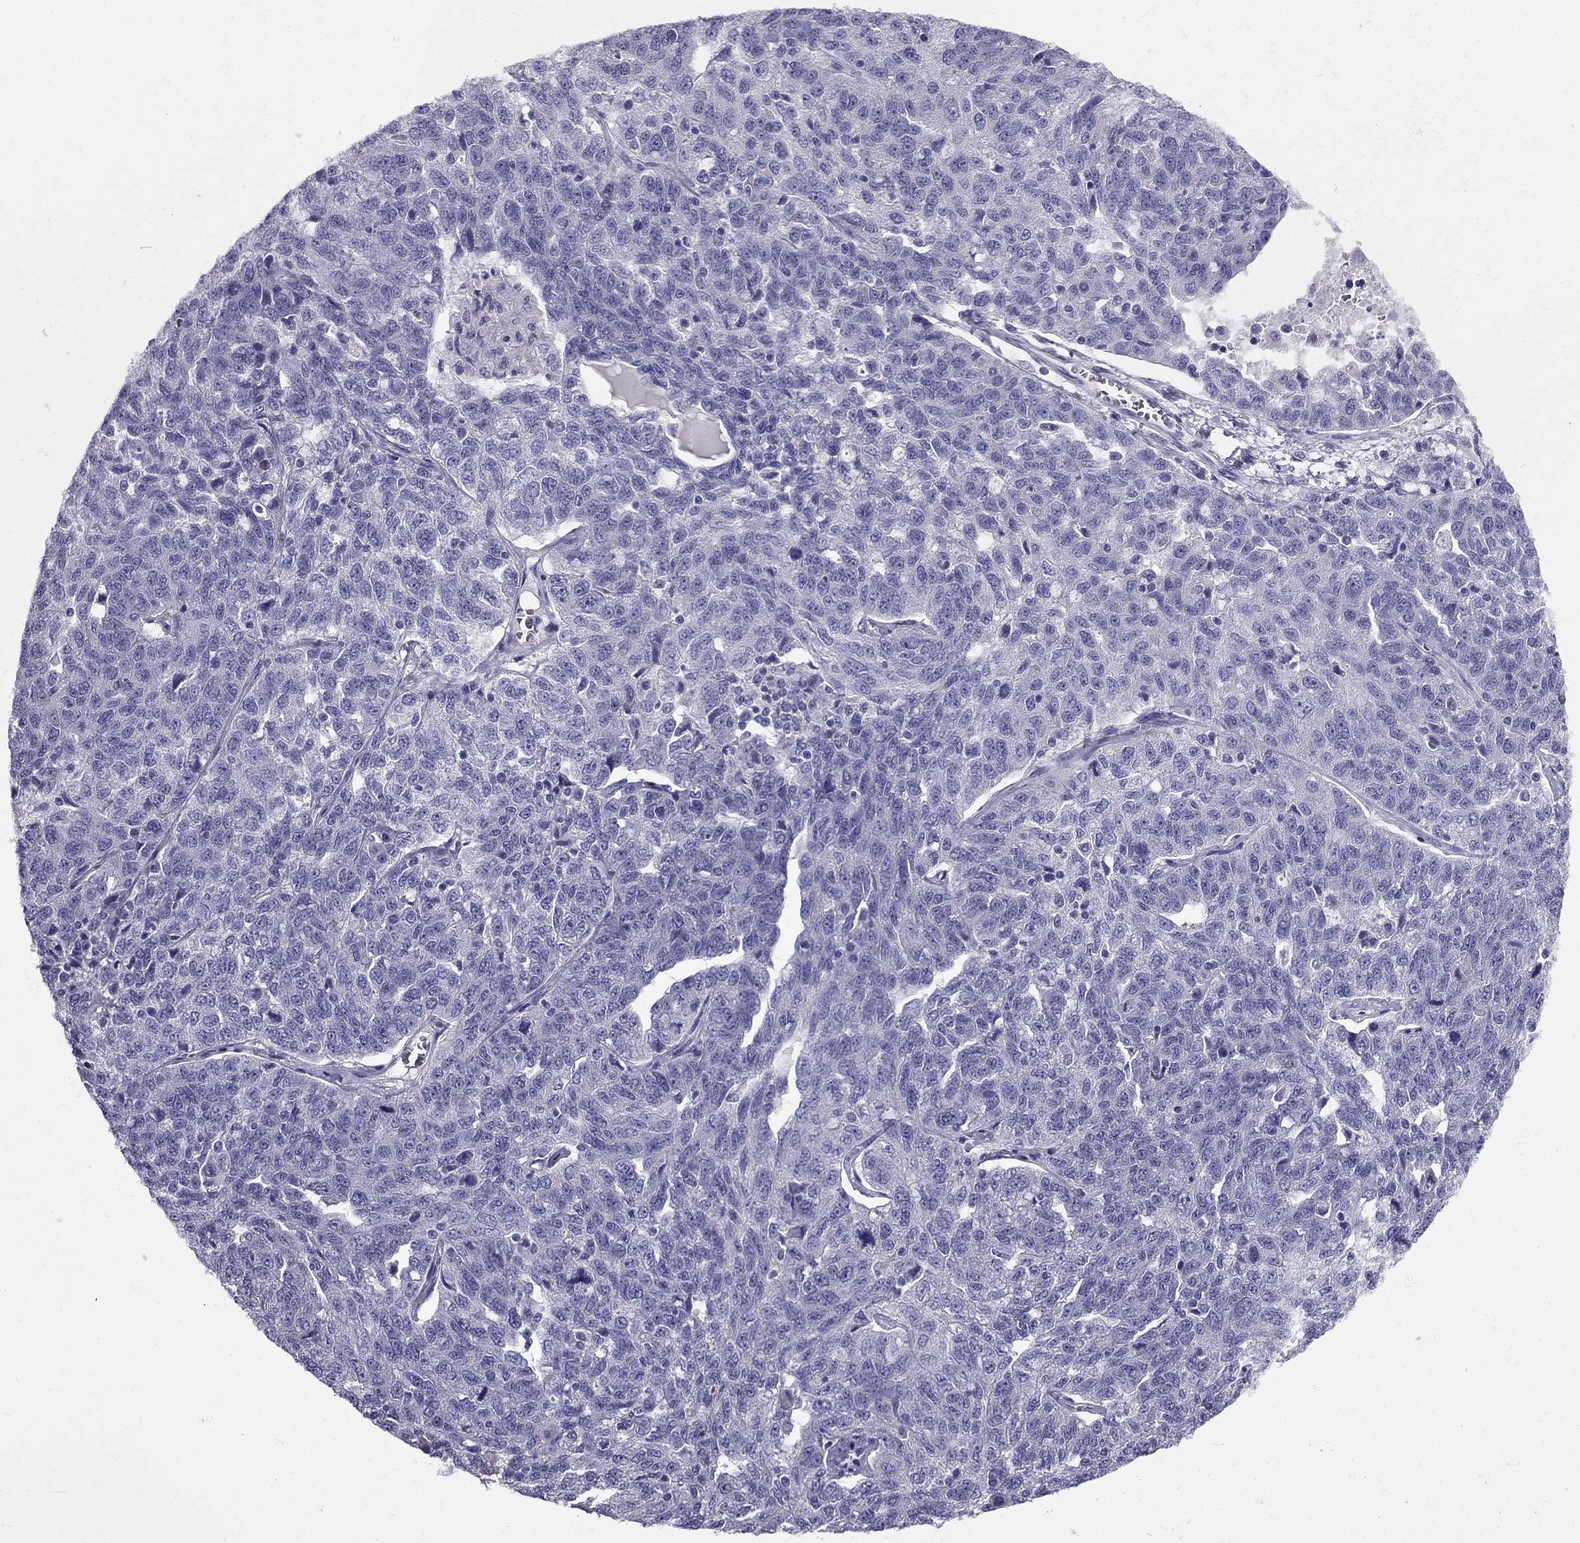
{"staining": {"intensity": "negative", "quantity": "none", "location": "none"}, "tissue": "ovarian cancer", "cell_type": "Tumor cells", "image_type": "cancer", "snomed": [{"axis": "morphology", "description": "Cystadenocarcinoma, serous, NOS"}, {"axis": "topography", "description": "Ovary"}], "caption": "The histopathology image exhibits no staining of tumor cells in serous cystadenocarcinoma (ovarian). The staining was performed using DAB (3,3'-diaminobenzidine) to visualize the protein expression in brown, while the nuclei were stained in blue with hematoxylin (Magnification: 20x).", "gene": "ZNF541", "patient": {"sex": "female", "age": 71}}